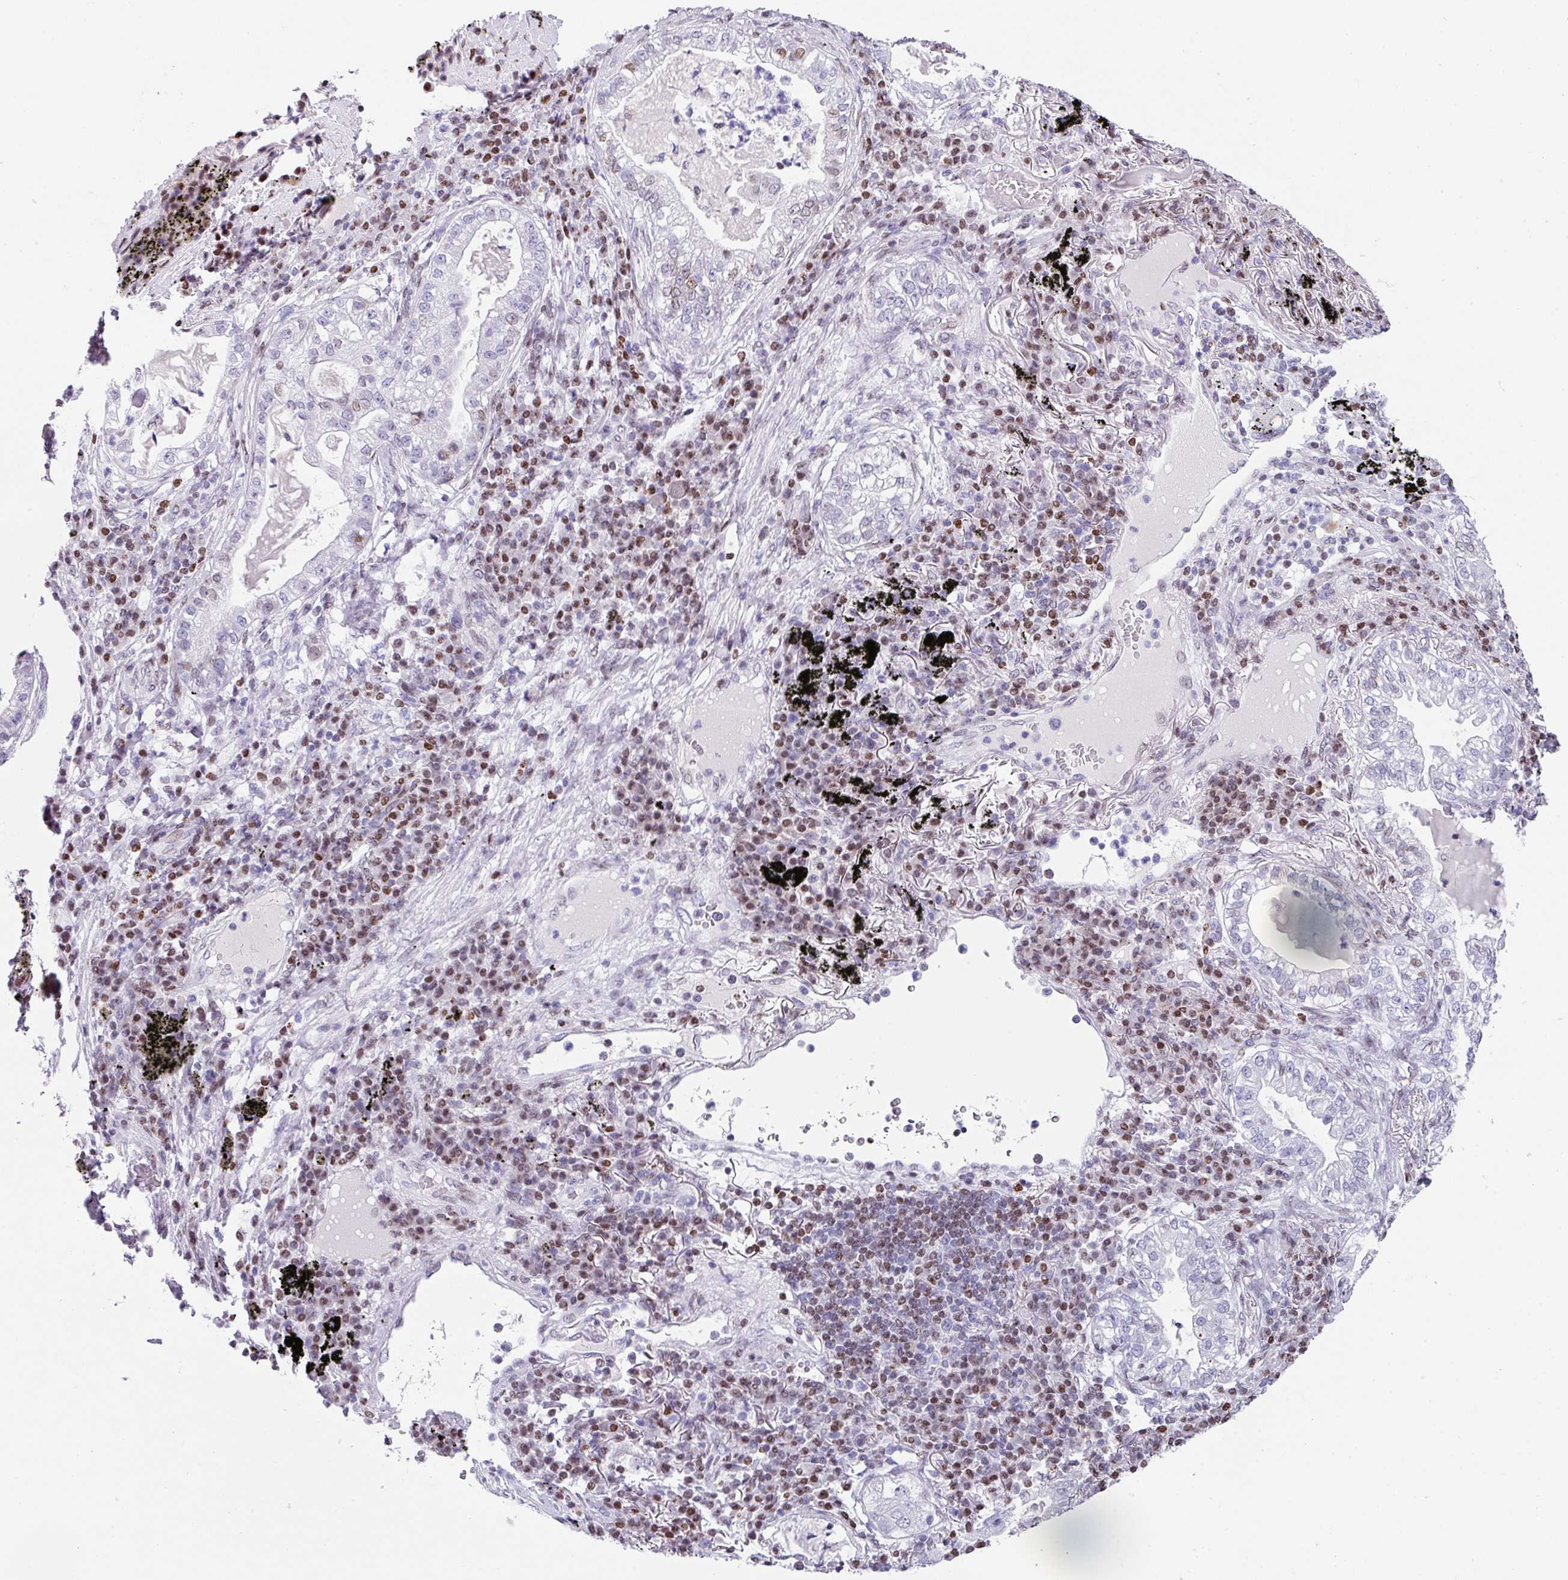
{"staining": {"intensity": "weak", "quantity": "<25%", "location": "nuclear"}, "tissue": "lung cancer", "cell_type": "Tumor cells", "image_type": "cancer", "snomed": [{"axis": "morphology", "description": "Adenocarcinoma, NOS"}, {"axis": "topography", "description": "Lung"}], "caption": "A high-resolution histopathology image shows IHC staining of lung adenocarcinoma, which demonstrates no significant expression in tumor cells.", "gene": "TCF3", "patient": {"sex": "female", "age": 73}}